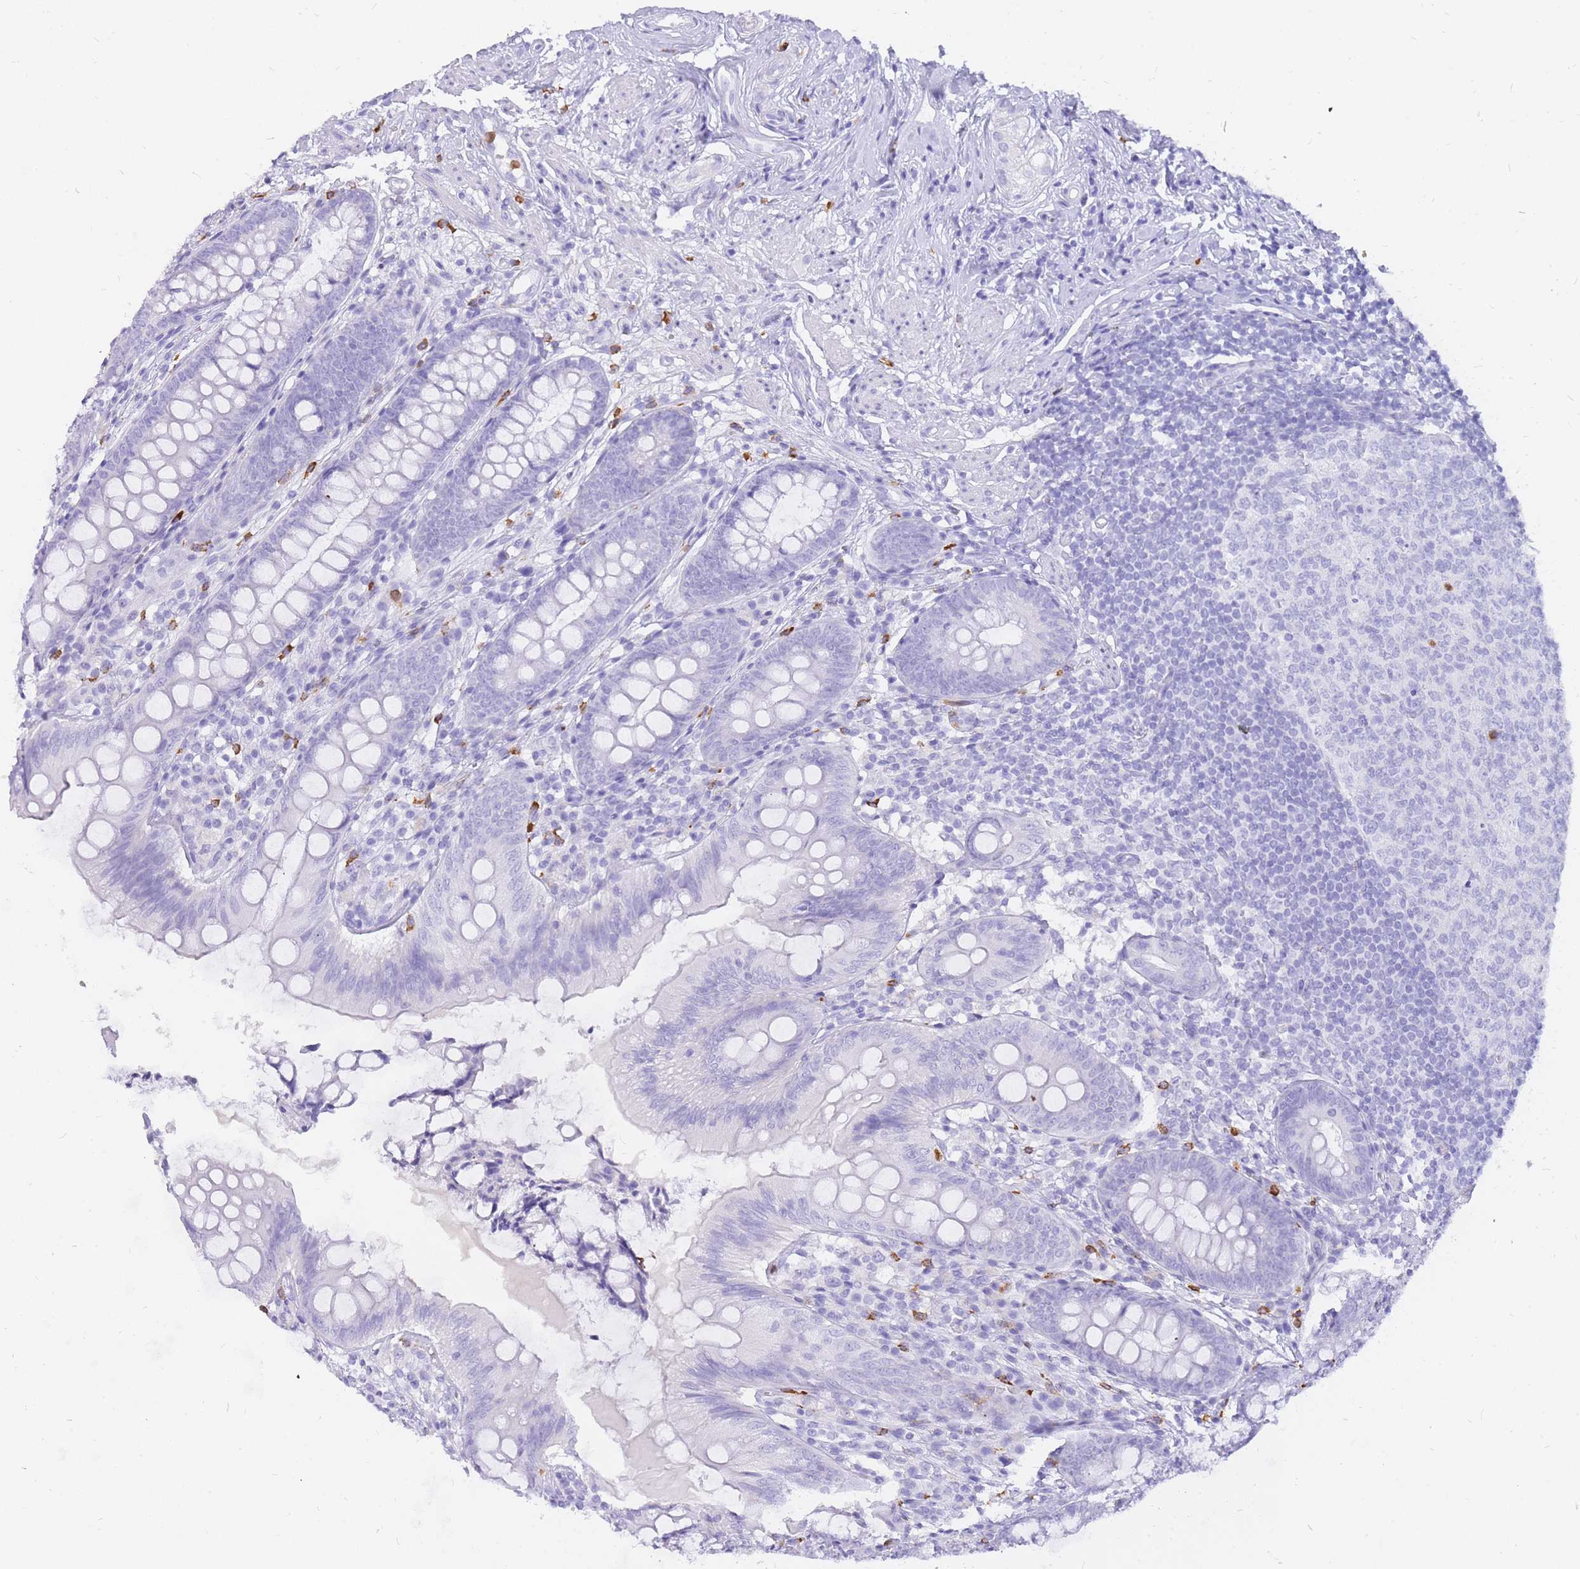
{"staining": {"intensity": "negative", "quantity": "none", "location": "none"}, "tissue": "appendix", "cell_type": "Glandular cells", "image_type": "normal", "snomed": [{"axis": "morphology", "description": "Normal tissue, NOS"}, {"axis": "topography", "description": "Appendix"}], "caption": "A high-resolution photomicrograph shows IHC staining of normal appendix, which shows no significant staining in glandular cells.", "gene": "HERC1", "patient": {"sex": "female", "age": 51}}